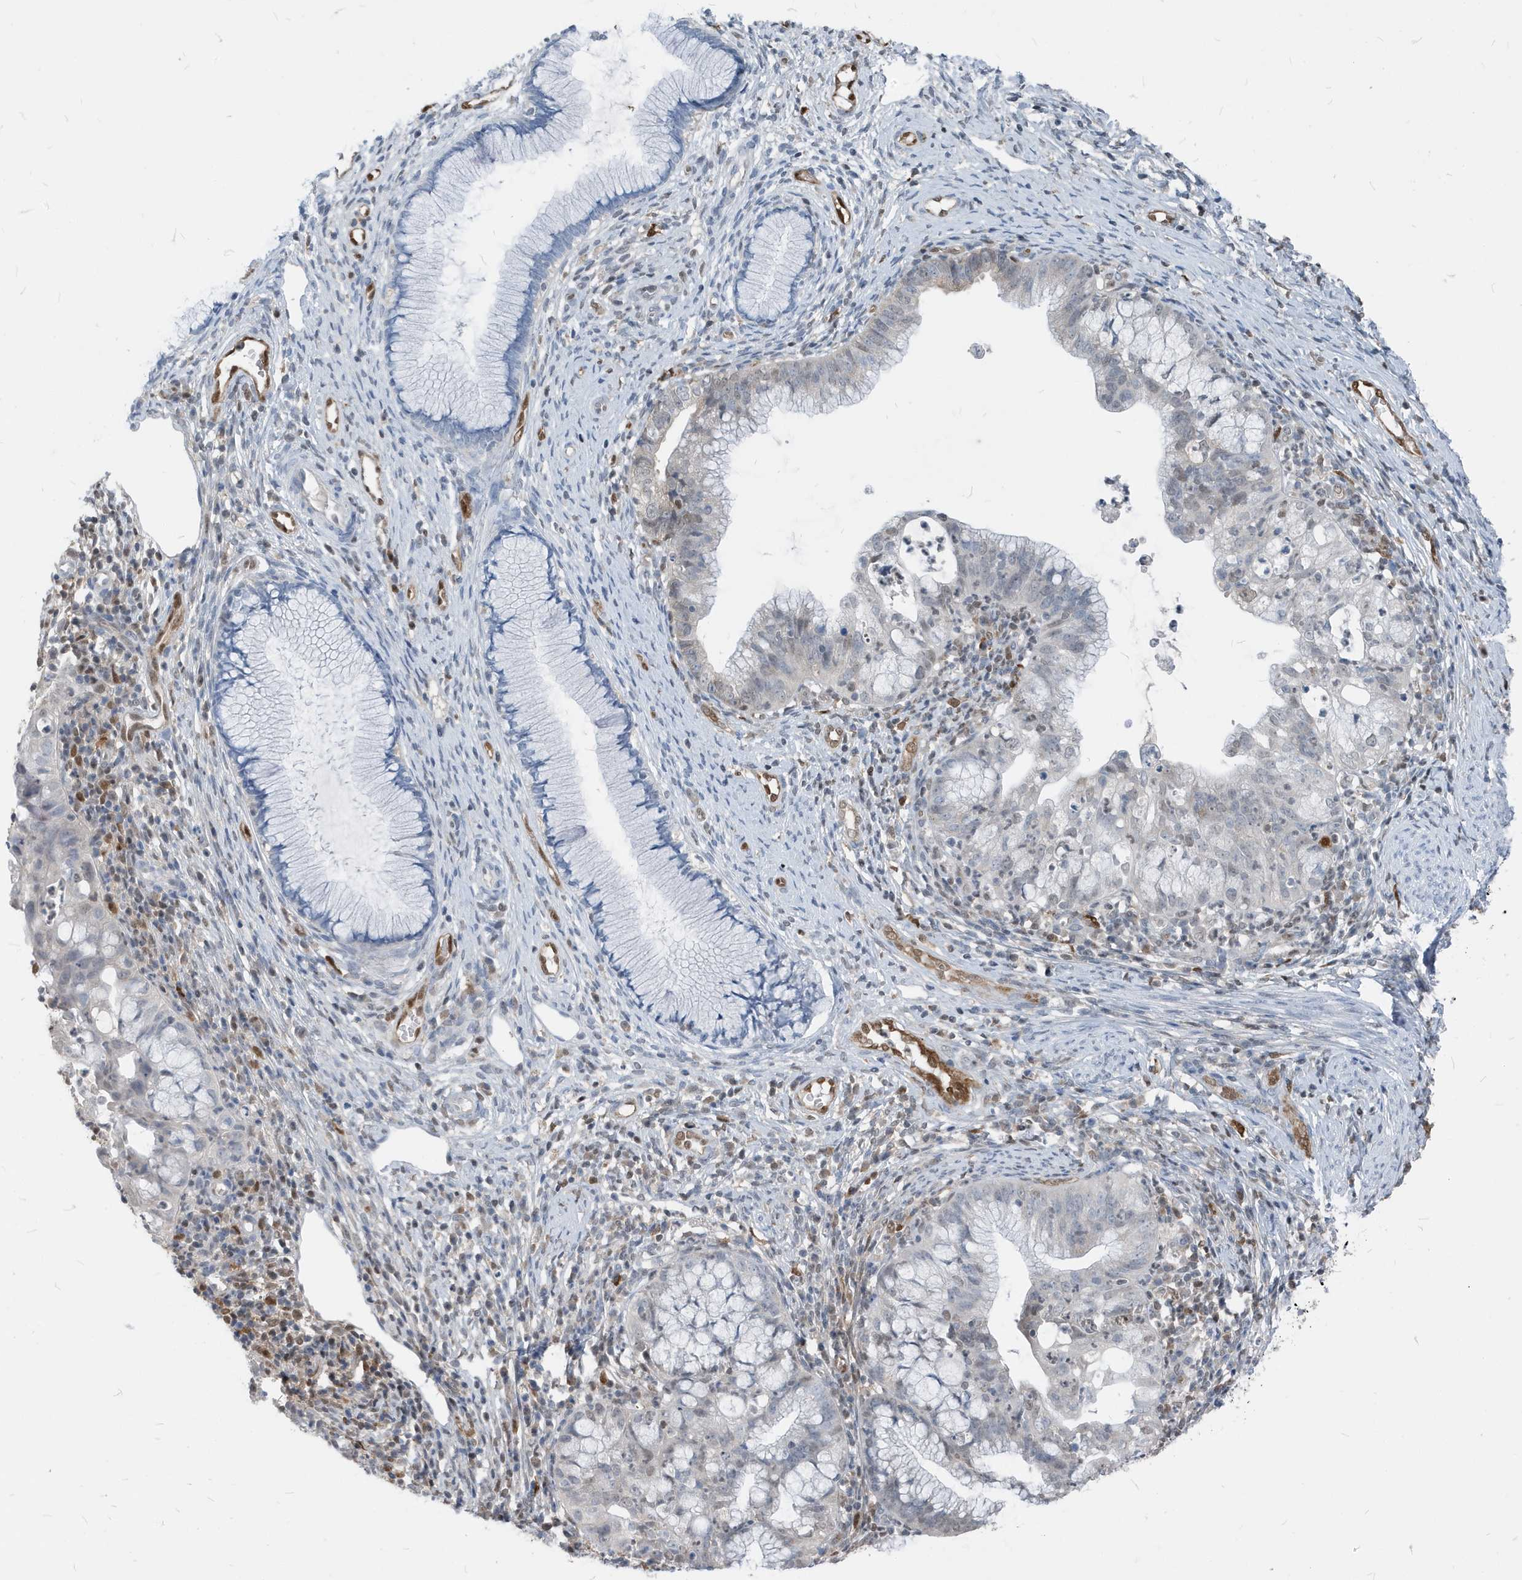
{"staining": {"intensity": "moderate", "quantity": "<25%", "location": "nuclear"}, "tissue": "cervical cancer", "cell_type": "Tumor cells", "image_type": "cancer", "snomed": [{"axis": "morphology", "description": "Adenocarcinoma, NOS"}, {"axis": "topography", "description": "Cervix"}], "caption": "There is low levels of moderate nuclear staining in tumor cells of cervical cancer (adenocarcinoma), as demonstrated by immunohistochemical staining (brown color).", "gene": "NCOA7", "patient": {"sex": "female", "age": 36}}